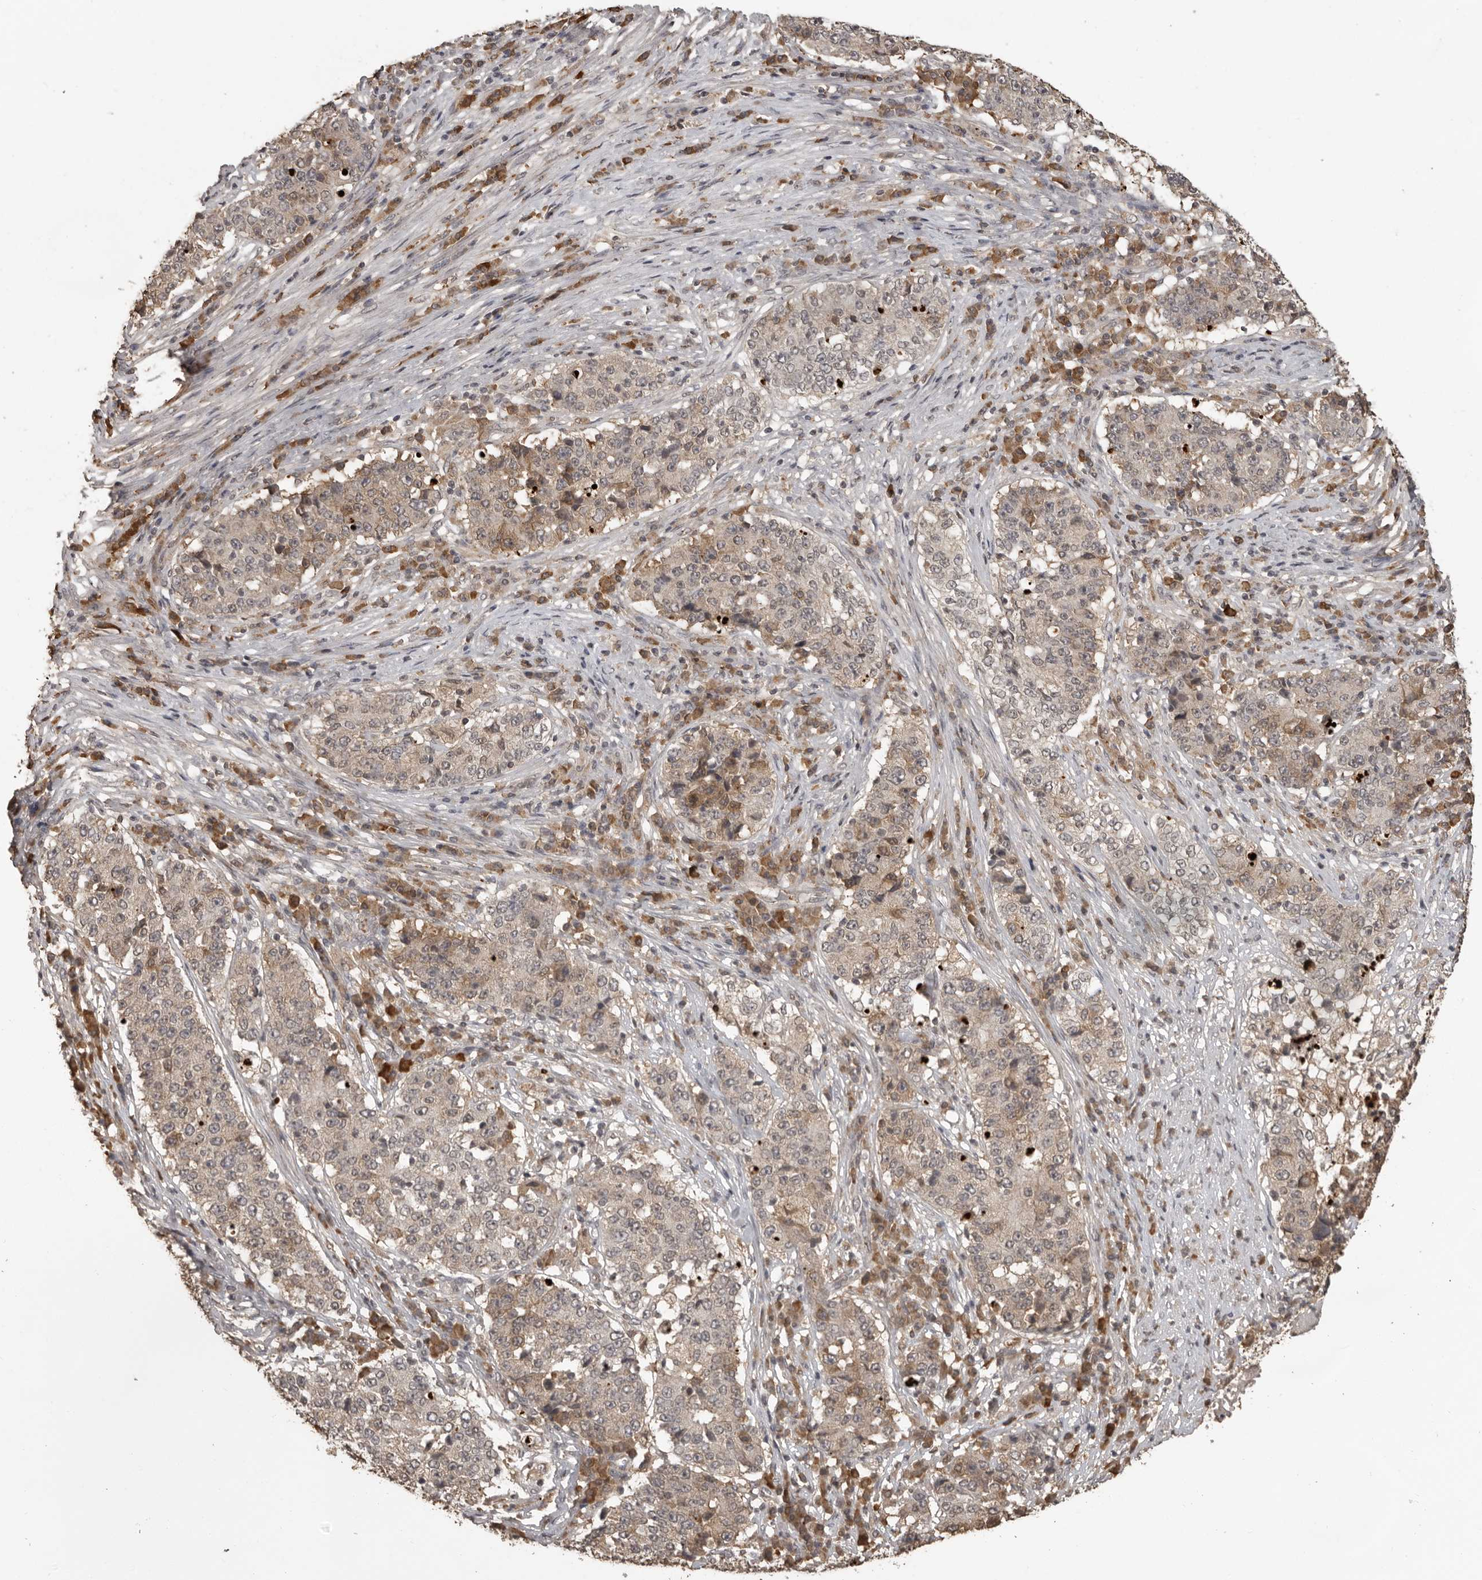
{"staining": {"intensity": "weak", "quantity": "<25%", "location": "cytoplasmic/membranous"}, "tissue": "stomach cancer", "cell_type": "Tumor cells", "image_type": "cancer", "snomed": [{"axis": "morphology", "description": "Adenocarcinoma, NOS"}, {"axis": "topography", "description": "Stomach"}], "caption": "Immunohistochemistry image of stomach adenocarcinoma stained for a protein (brown), which demonstrates no positivity in tumor cells.", "gene": "CTF1", "patient": {"sex": "male", "age": 59}}